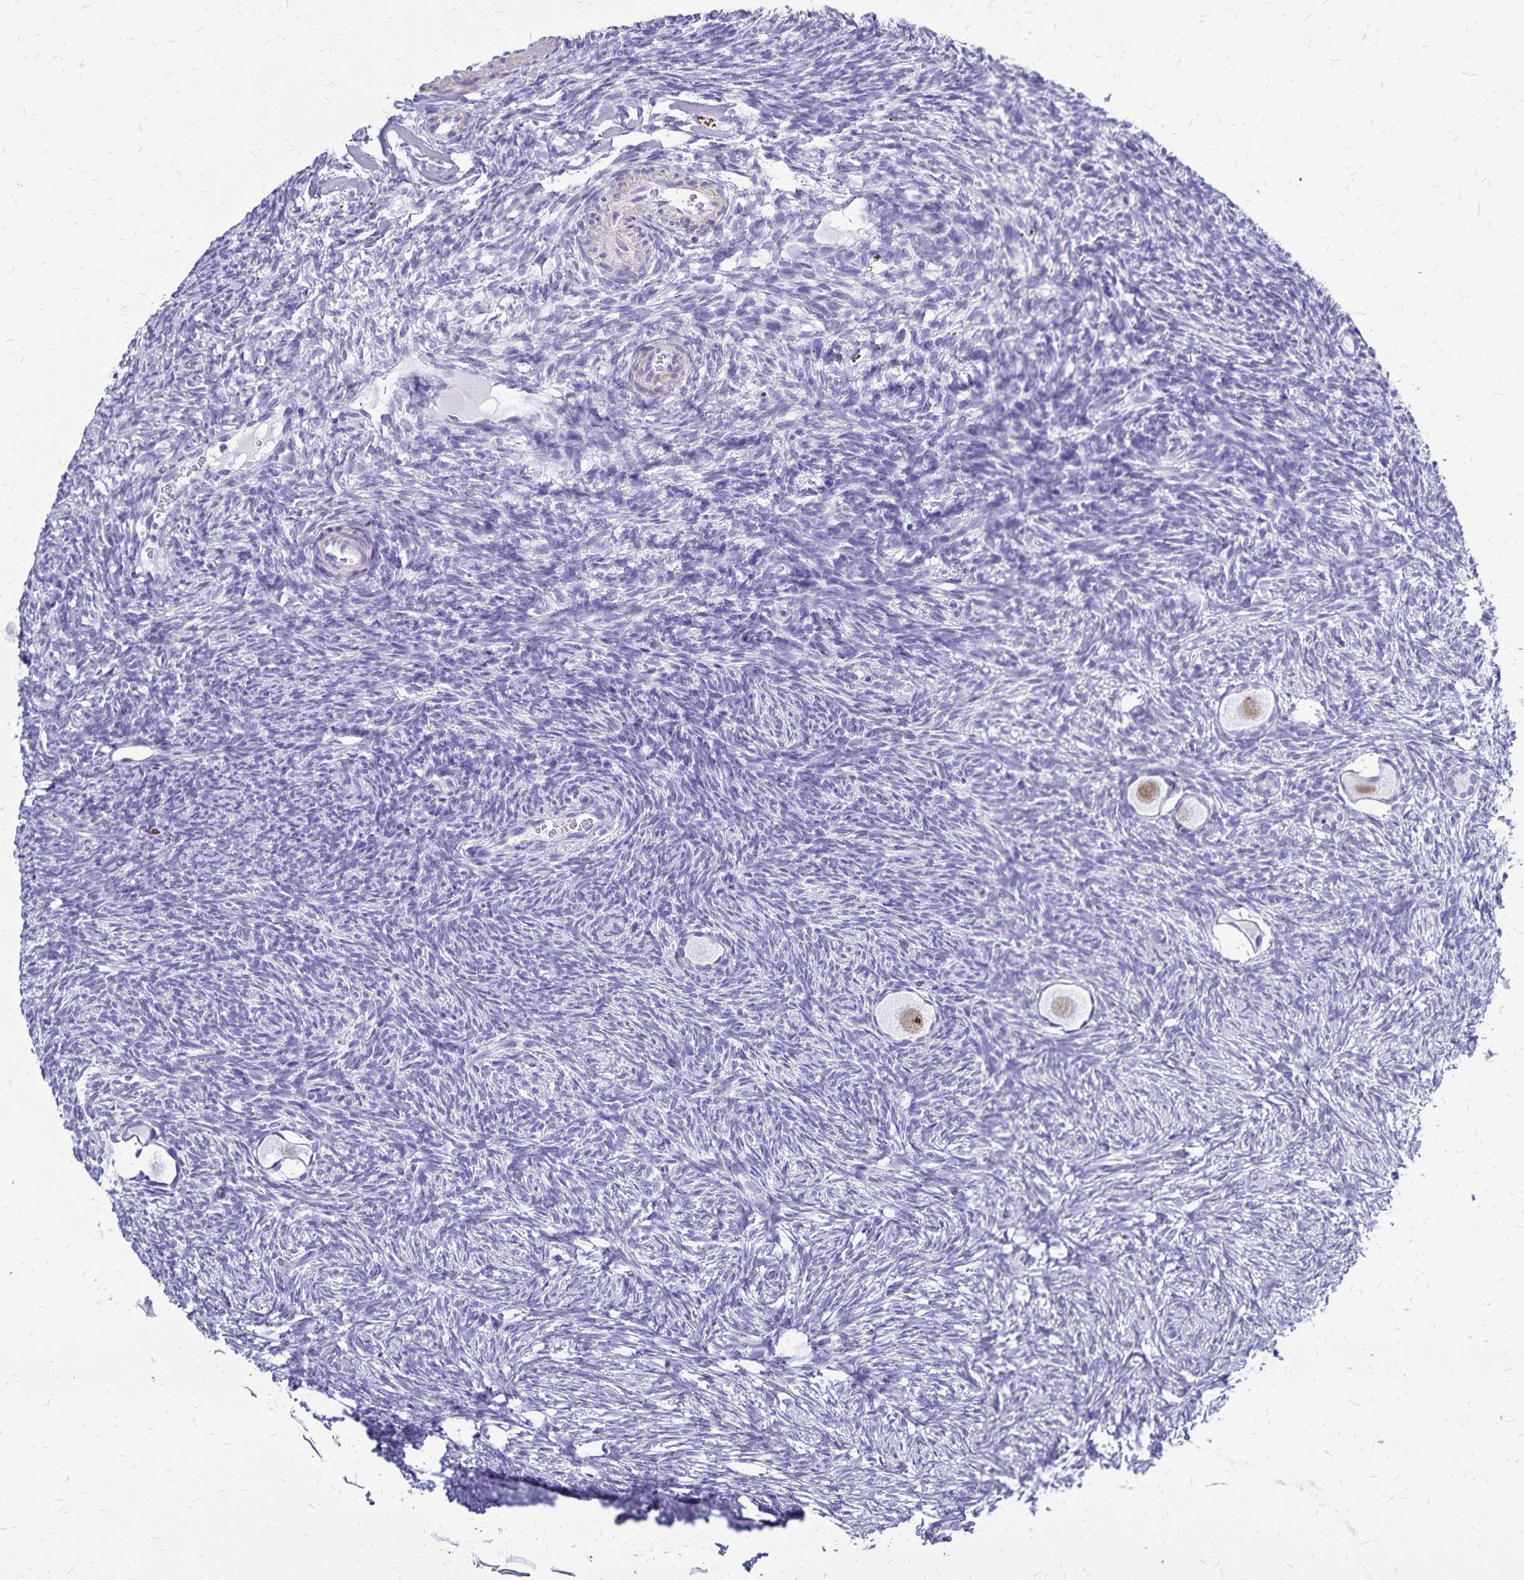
{"staining": {"intensity": "moderate", "quantity": "25%-75%", "location": "nuclear"}, "tissue": "ovary", "cell_type": "Follicle cells", "image_type": "normal", "snomed": [{"axis": "morphology", "description": "Normal tissue, NOS"}, {"axis": "topography", "description": "Ovary"}], "caption": "Normal ovary displays moderate nuclear positivity in about 25%-75% of follicle cells, visualized by immunohistochemistry.", "gene": "HMGB3", "patient": {"sex": "female", "age": 34}}